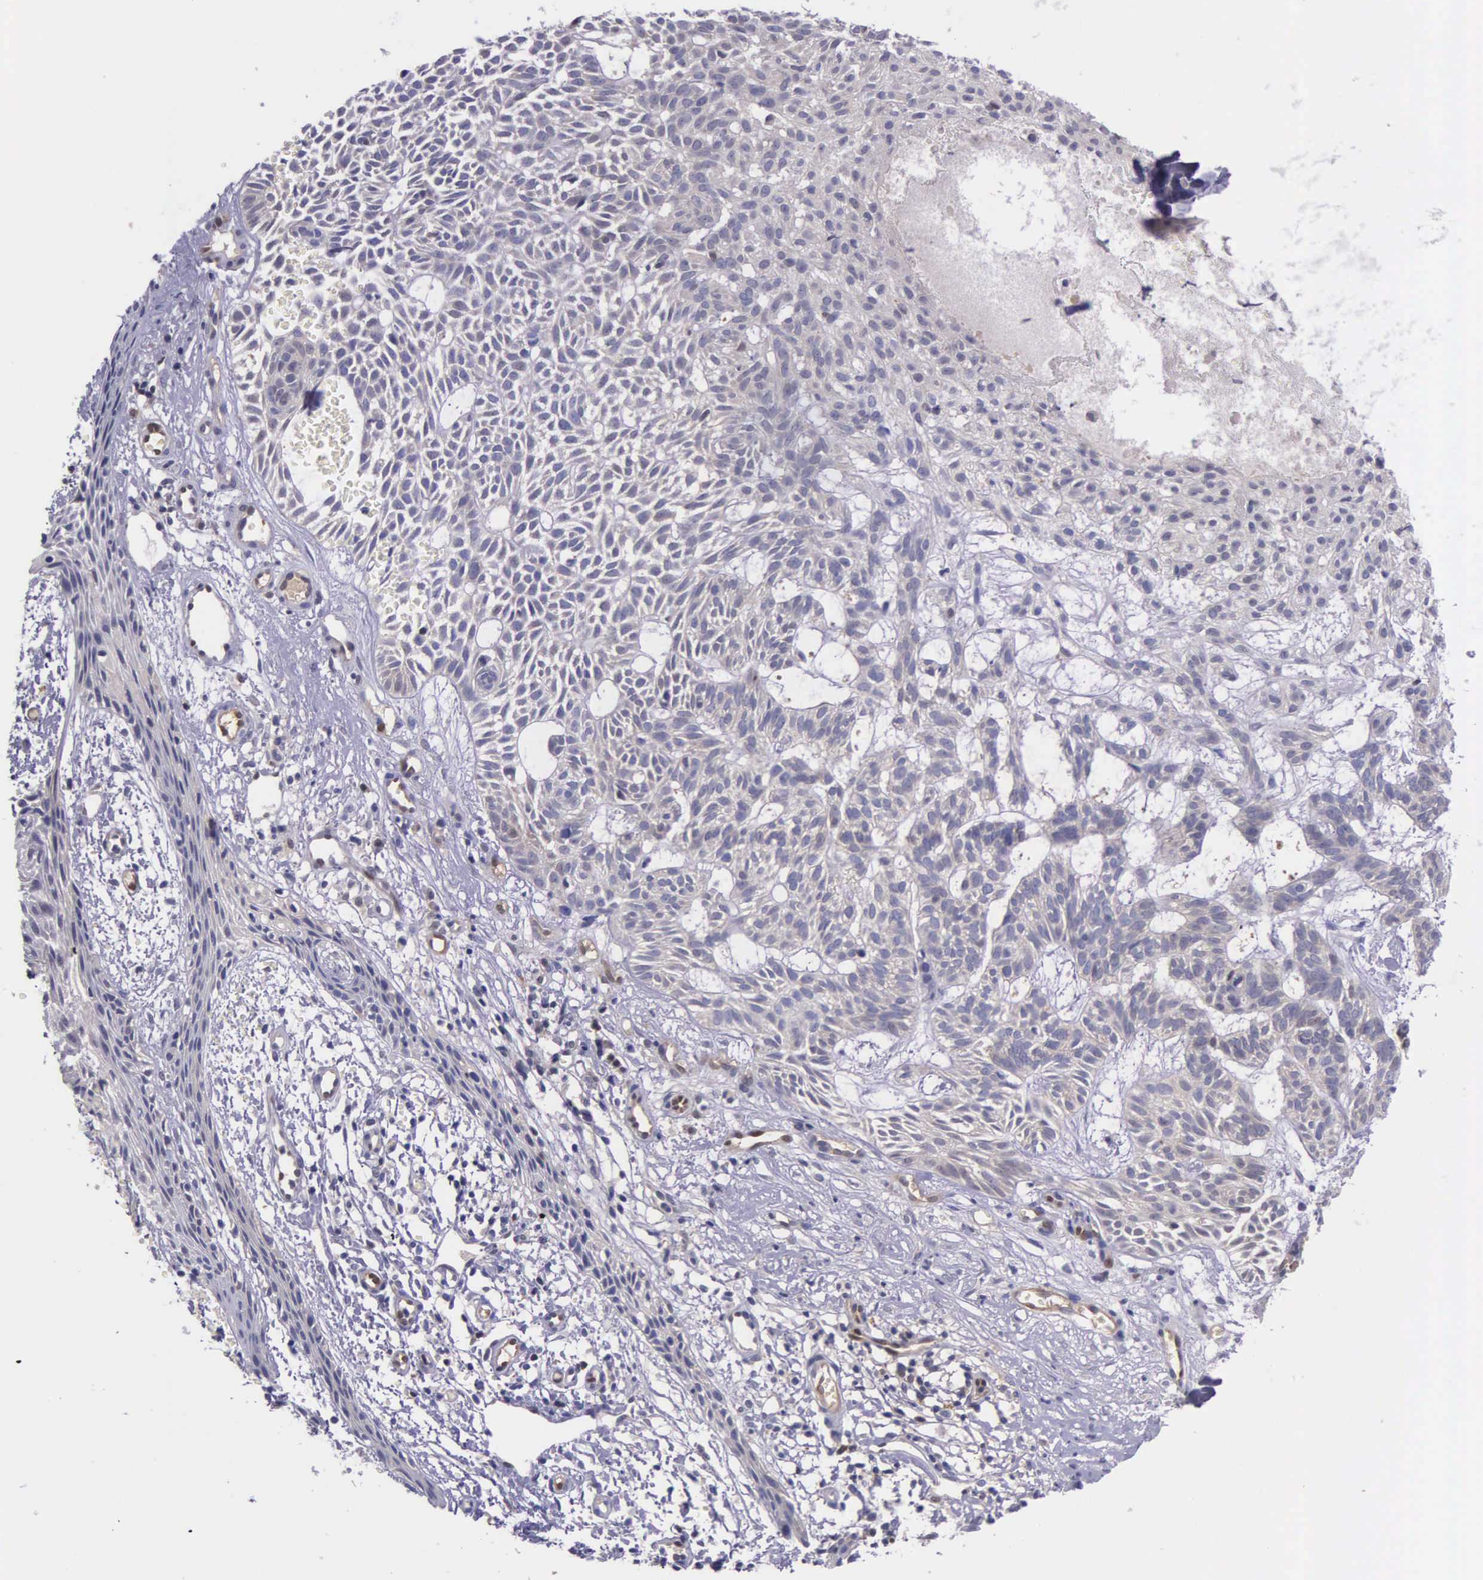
{"staining": {"intensity": "negative", "quantity": "none", "location": "none"}, "tissue": "skin cancer", "cell_type": "Tumor cells", "image_type": "cancer", "snomed": [{"axis": "morphology", "description": "Basal cell carcinoma"}, {"axis": "topography", "description": "Skin"}], "caption": "There is no significant staining in tumor cells of basal cell carcinoma (skin).", "gene": "GMPR2", "patient": {"sex": "male", "age": 75}}